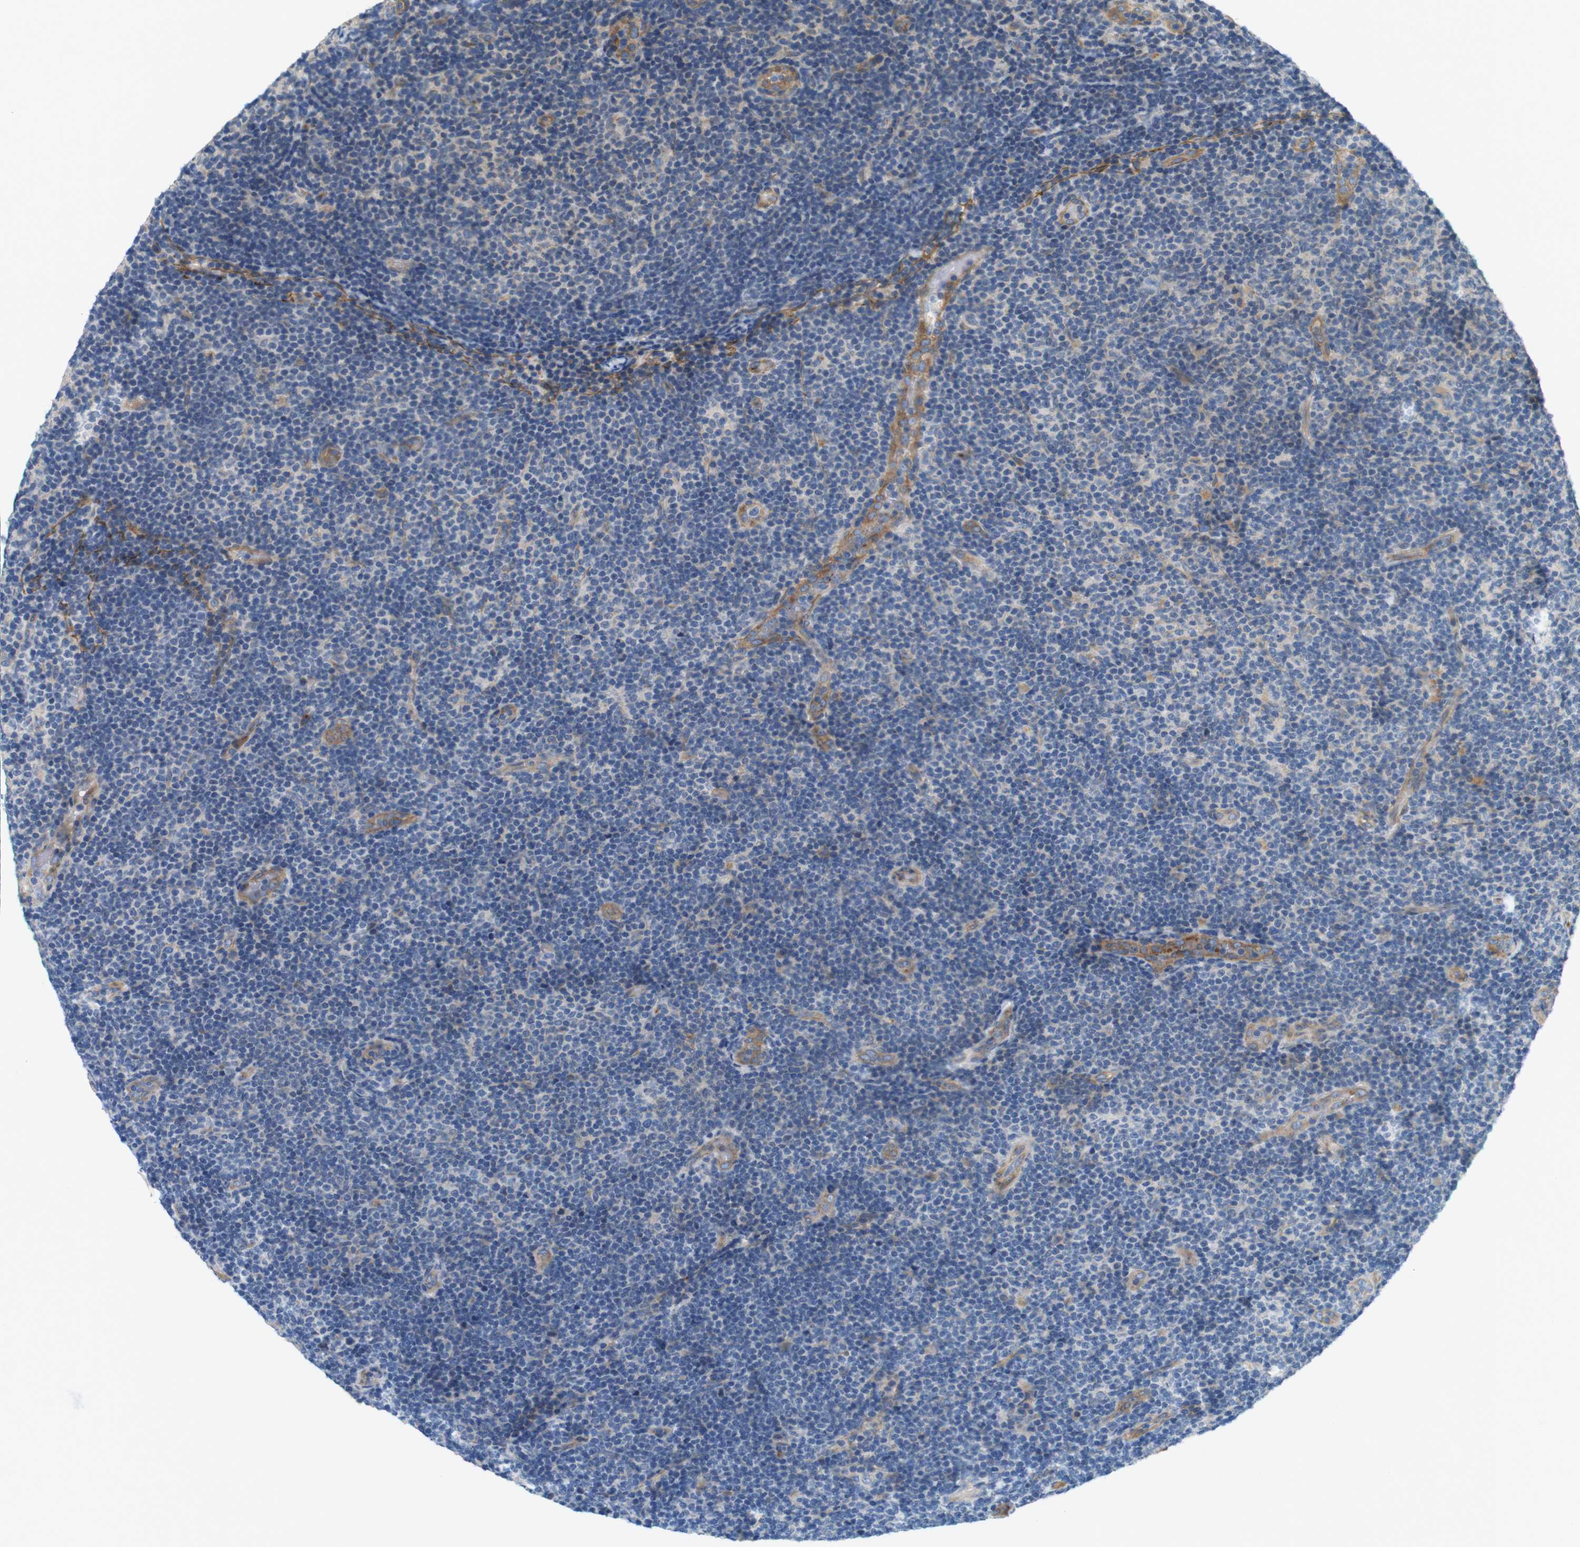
{"staining": {"intensity": "negative", "quantity": "none", "location": "none"}, "tissue": "lymphoma", "cell_type": "Tumor cells", "image_type": "cancer", "snomed": [{"axis": "morphology", "description": "Malignant lymphoma, non-Hodgkin's type, Low grade"}, {"axis": "topography", "description": "Lymph node"}], "caption": "Tumor cells are negative for protein expression in human lymphoma.", "gene": "BVES", "patient": {"sex": "male", "age": 83}}